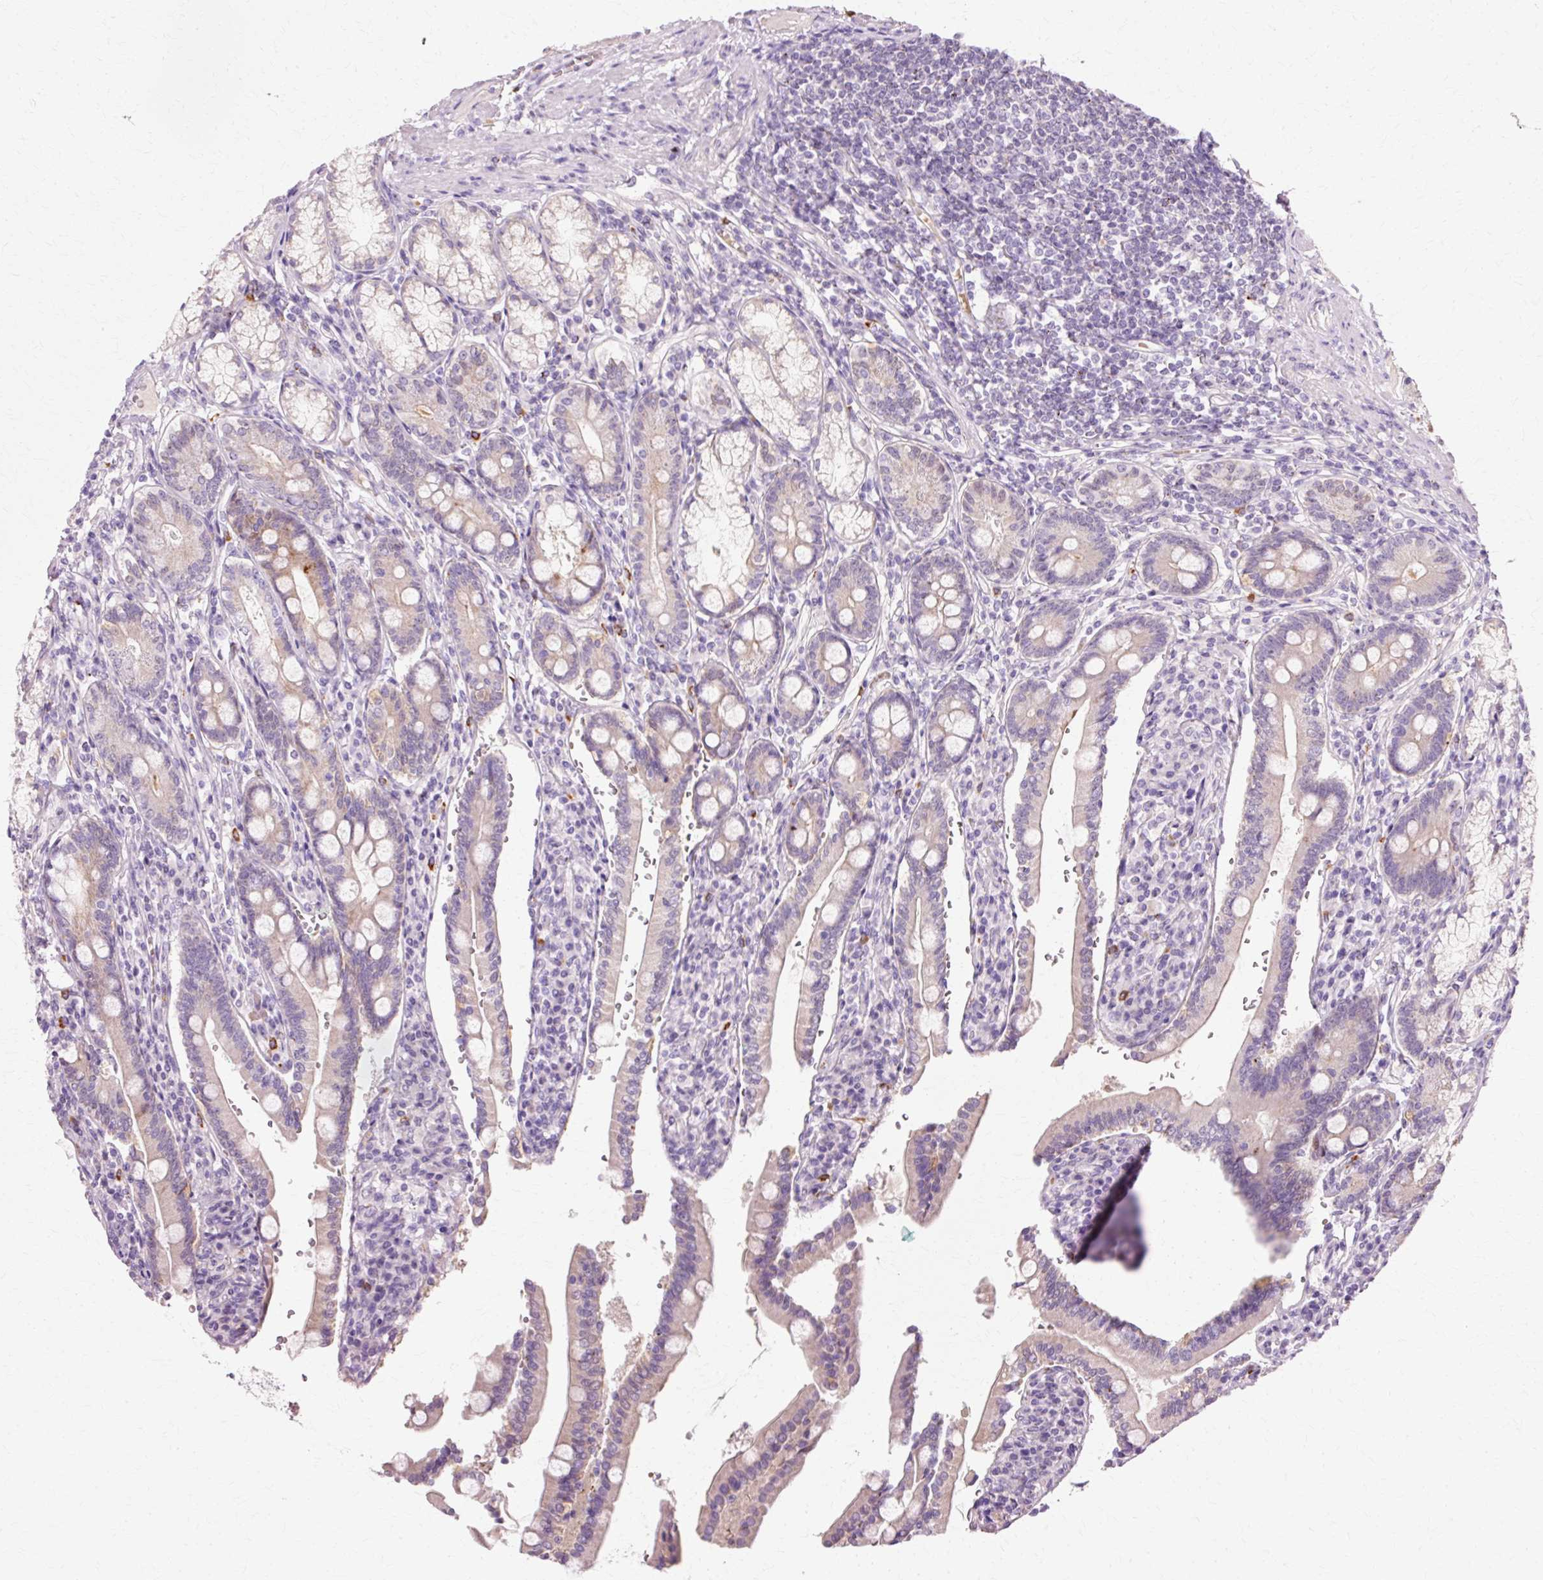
{"staining": {"intensity": "weak", "quantity": "25%-75%", "location": "cytoplasmic/membranous"}, "tissue": "duodenum", "cell_type": "Glandular cells", "image_type": "normal", "snomed": [{"axis": "morphology", "description": "Normal tissue, NOS"}, {"axis": "topography", "description": "Duodenum"}], "caption": "Duodenum stained for a protein (brown) exhibits weak cytoplasmic/membranous positive expression in approximately 25%-75% of glandular cells.", "gene": "VN1R2", "patient": {"sex": "female", "age": 67}}